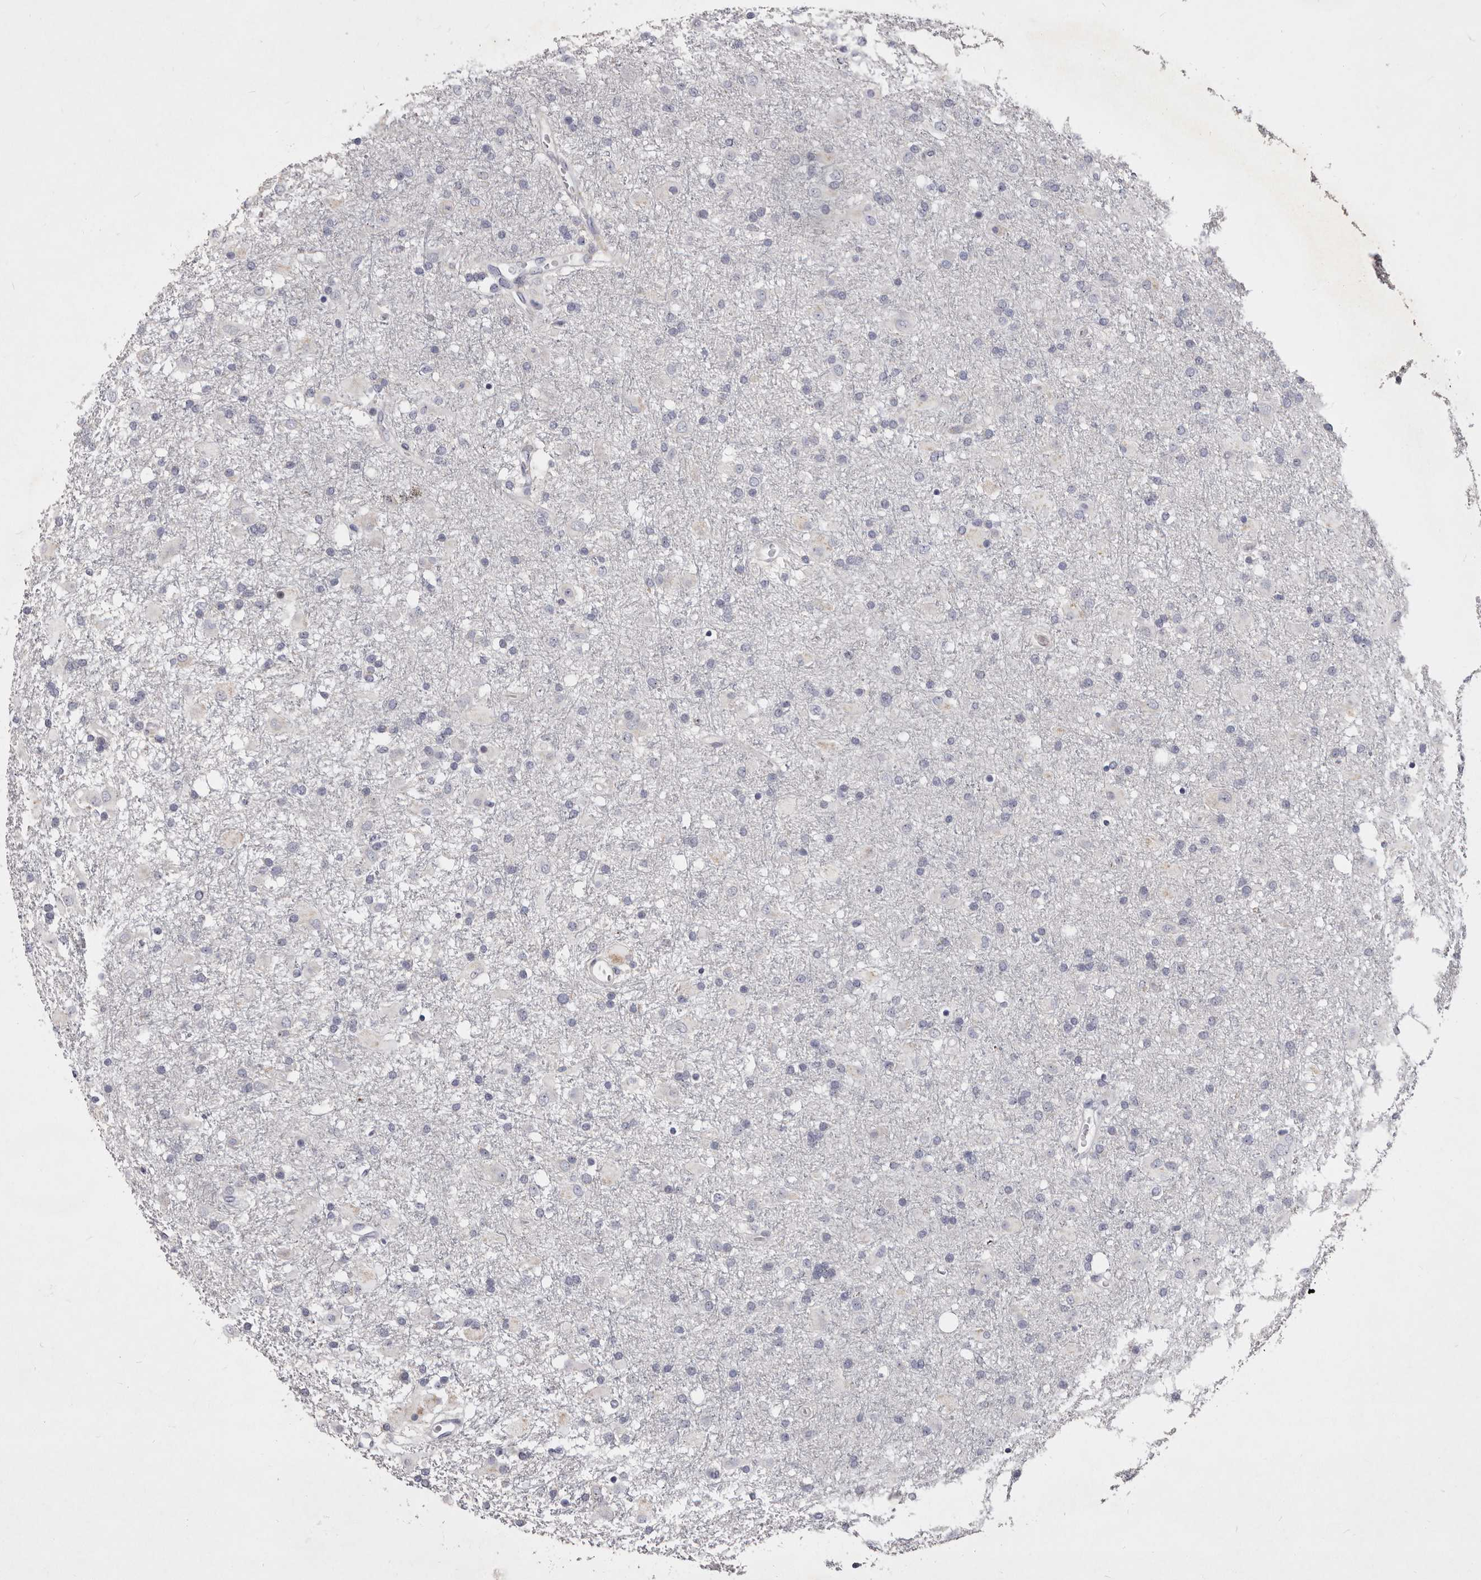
{"staining": {"intensity": "negative", "quantity": "none", "location": "none"}, "tissue": "glioma", "cell_type": "Tumor cells", "image_type": "cancer", "snomed": [{"axis": "morphology", "description": "Glioma, malignant, Low grade"}, {"axis": "topography", "description": "Brain"}], "caption": "An image of glioma stained for a protein exhibits no brown staining in tumor cells. (Immunohistochemistry (ihc), brightfield microscopy, high magnification).", "gene": "NUBPL", "patient": {"sex": "male", "age": 65}}